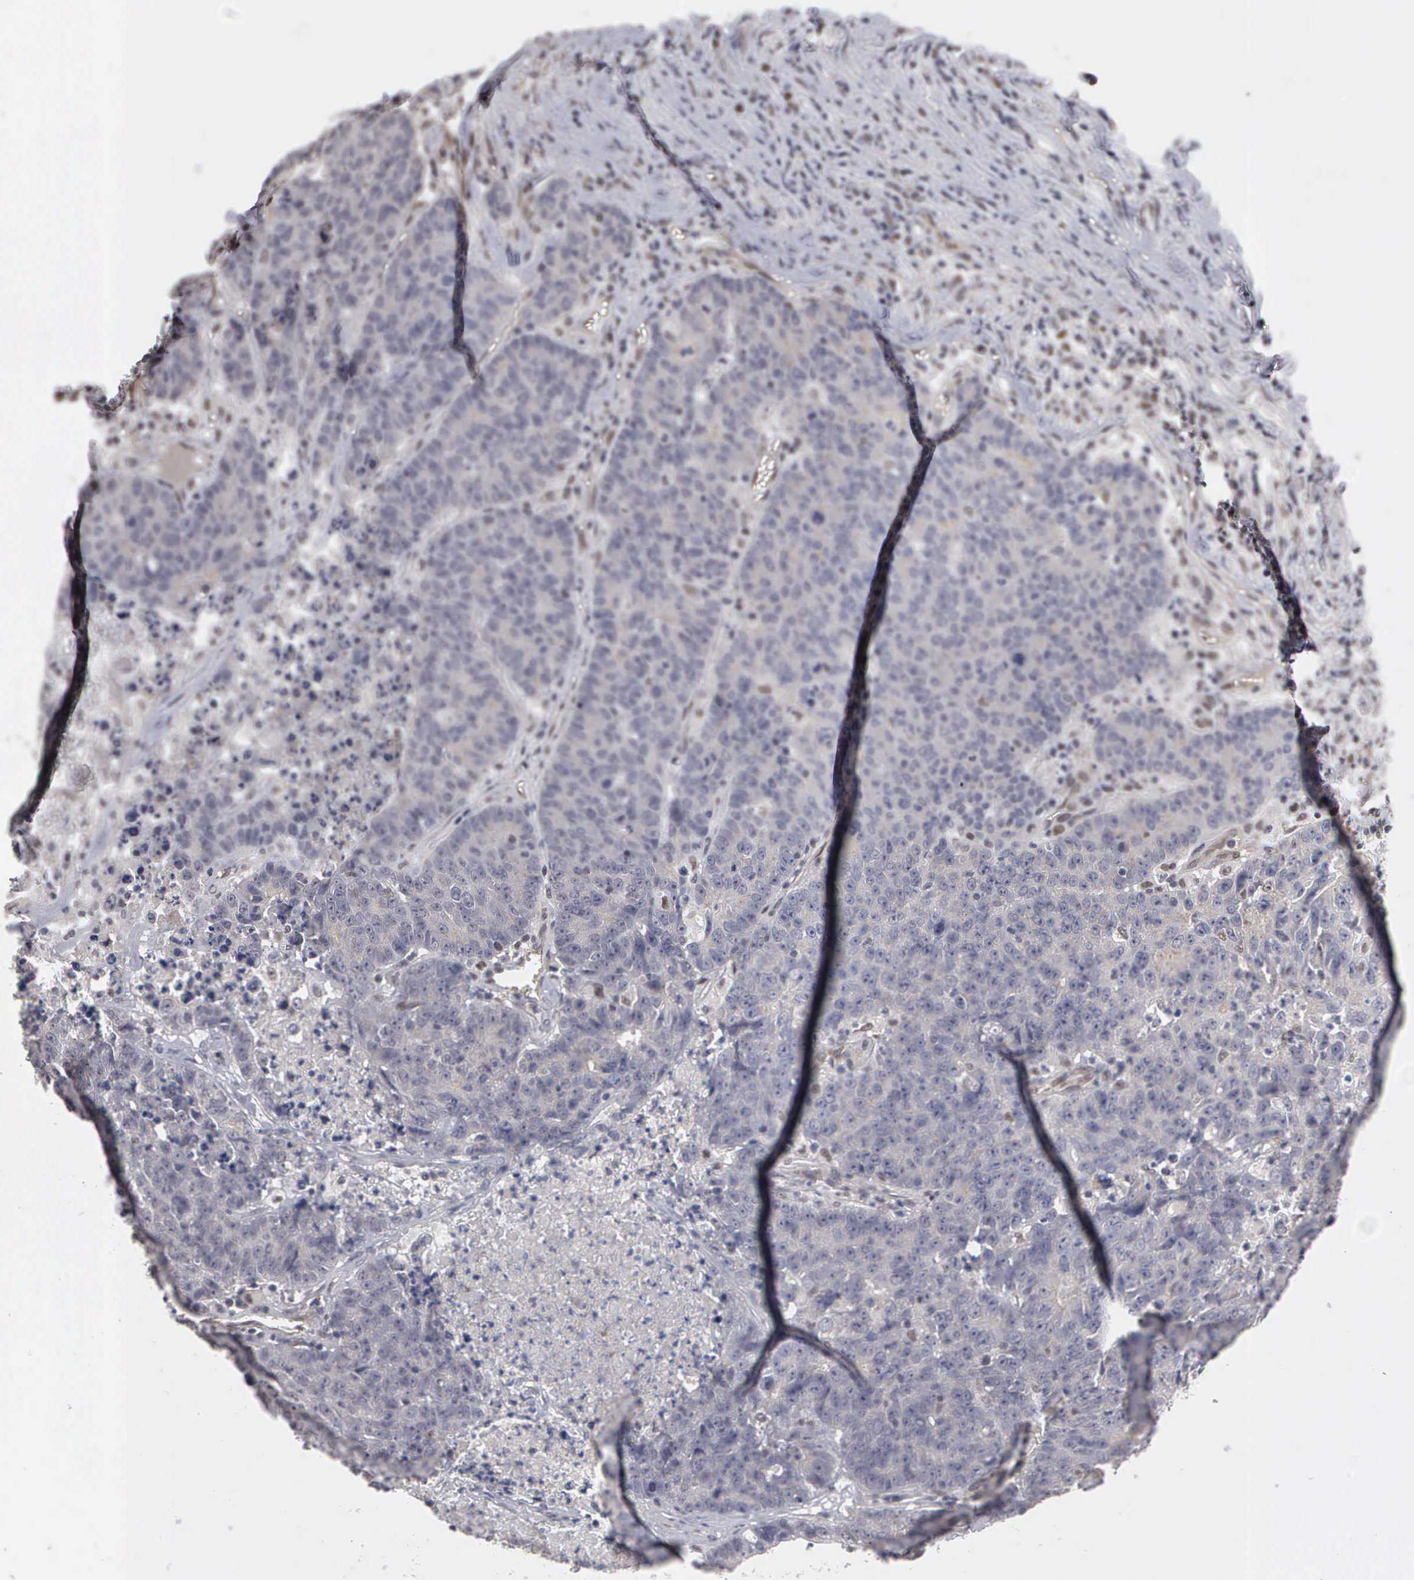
{"staining": {"intensity": "negative", "quantity": "none", "location": "none"}, "tissue": "colorectal cancer", "cell_type": "Tumor cells", "image_type": "cancer", "snomed": [{"axis": "morphology", "description": "Adenocarcinoma, NOS"}, {"axis": "topography", "description": "Colon"}], "caption": "Immunohistochemistry image of neoplastic tissue: human colorectal adenocarcinoma stained with DAB demonstrates no significant protein positivity in tumor cells. (DAB immunohistochemistry, high magnification).", "gene": "ZBTB33", "patient": {"sex": "female", "age": 53}}